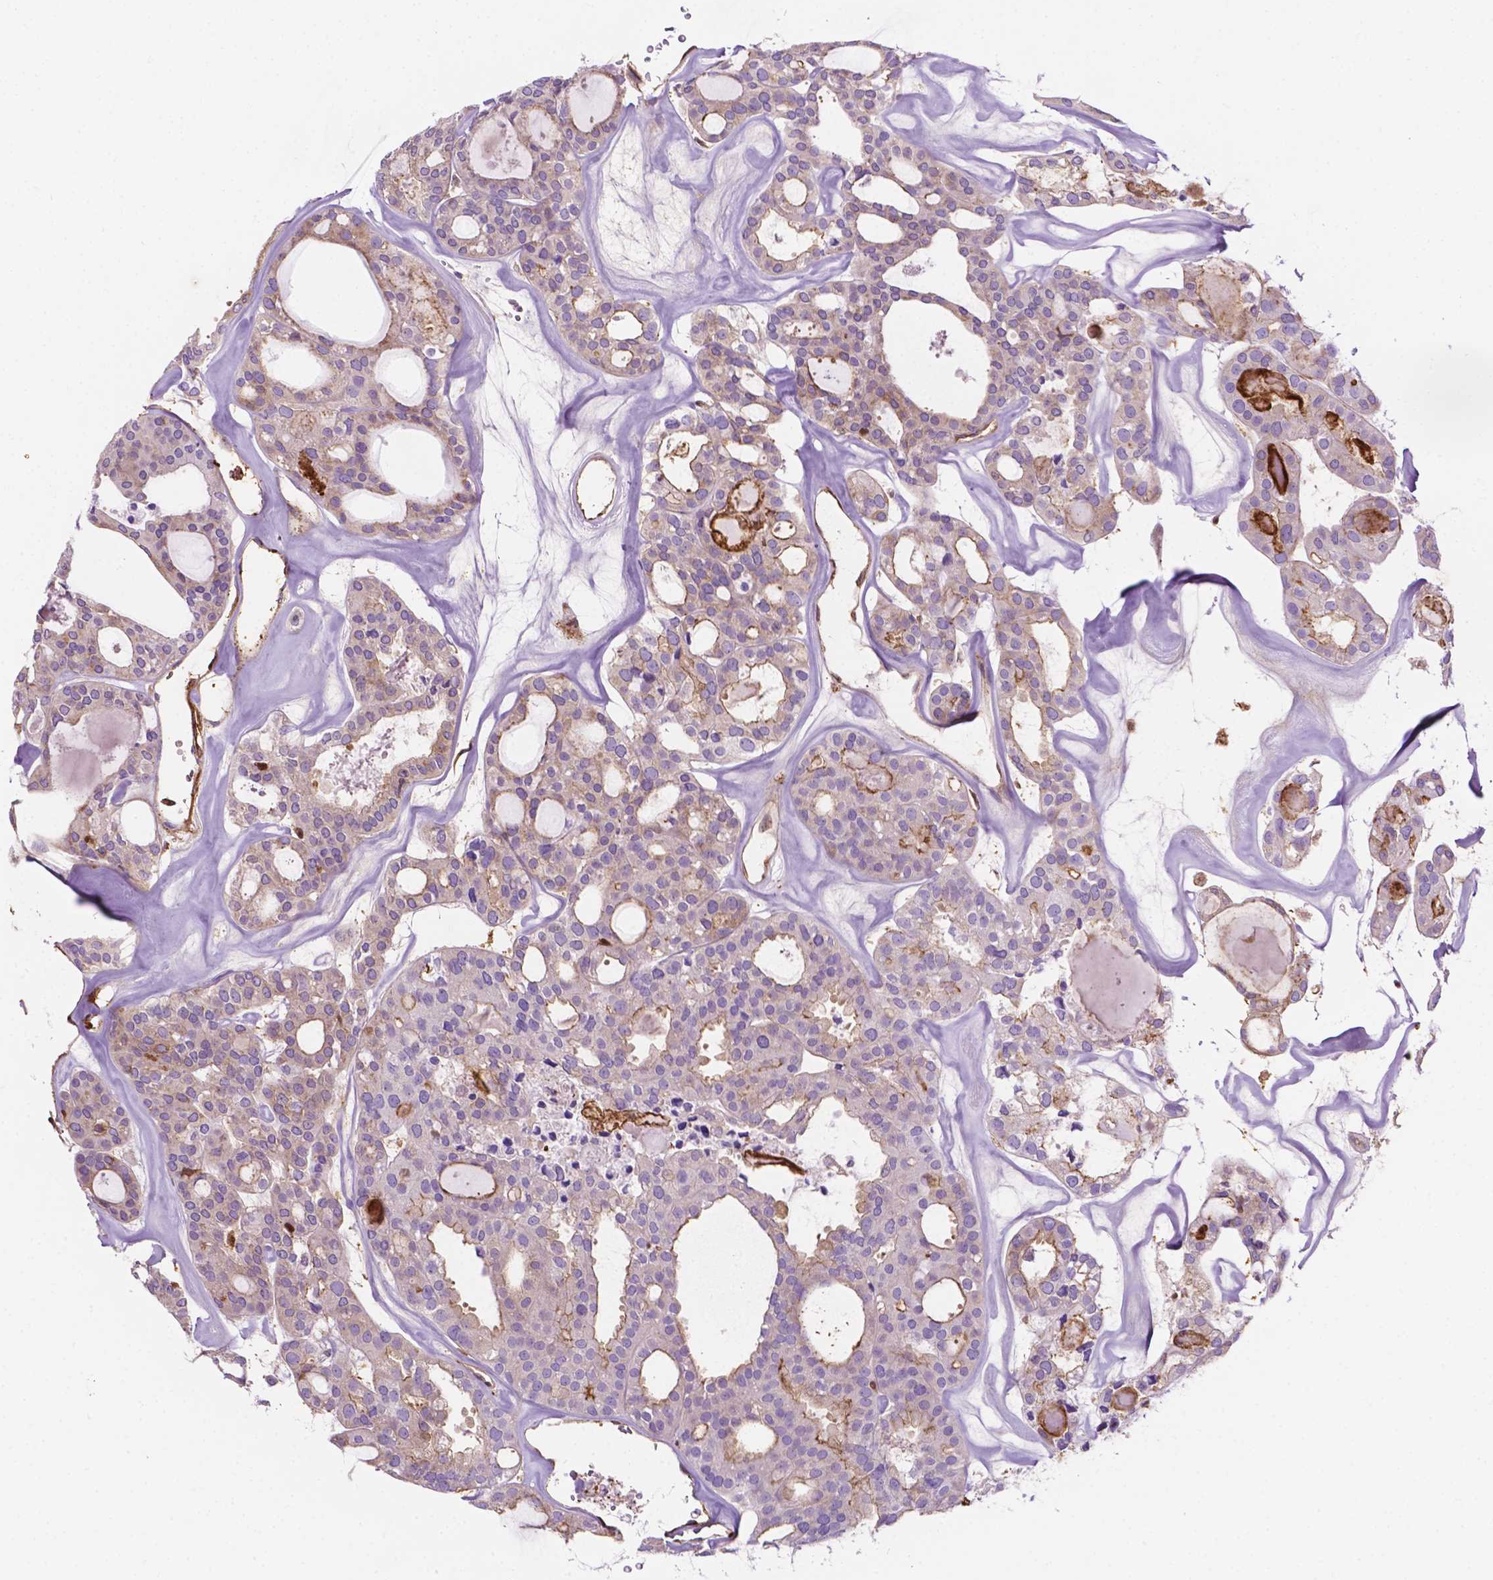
{"staining": {"intensity": "negative", "quantity": "none", "location": "none"}, "tissue": "thyroid cancer", "cell_type": "Tumor cells", "image_type": "cancer", "snomed": [{"axis": "morphology", "description": "Follicular adenoma carcinoma, NOS"}, {"axis": "topography", "description": "Thyroid gland"}], "caption": "The photomicrograph exhibits no significant expression in tumor cells of thyroid cancer (follicular adenoma carcinoma). (Brightfield microscopy of DAB IHC at high magnification).", "gene": "DCN", "patient": {"sex": "male", "age": 75}}